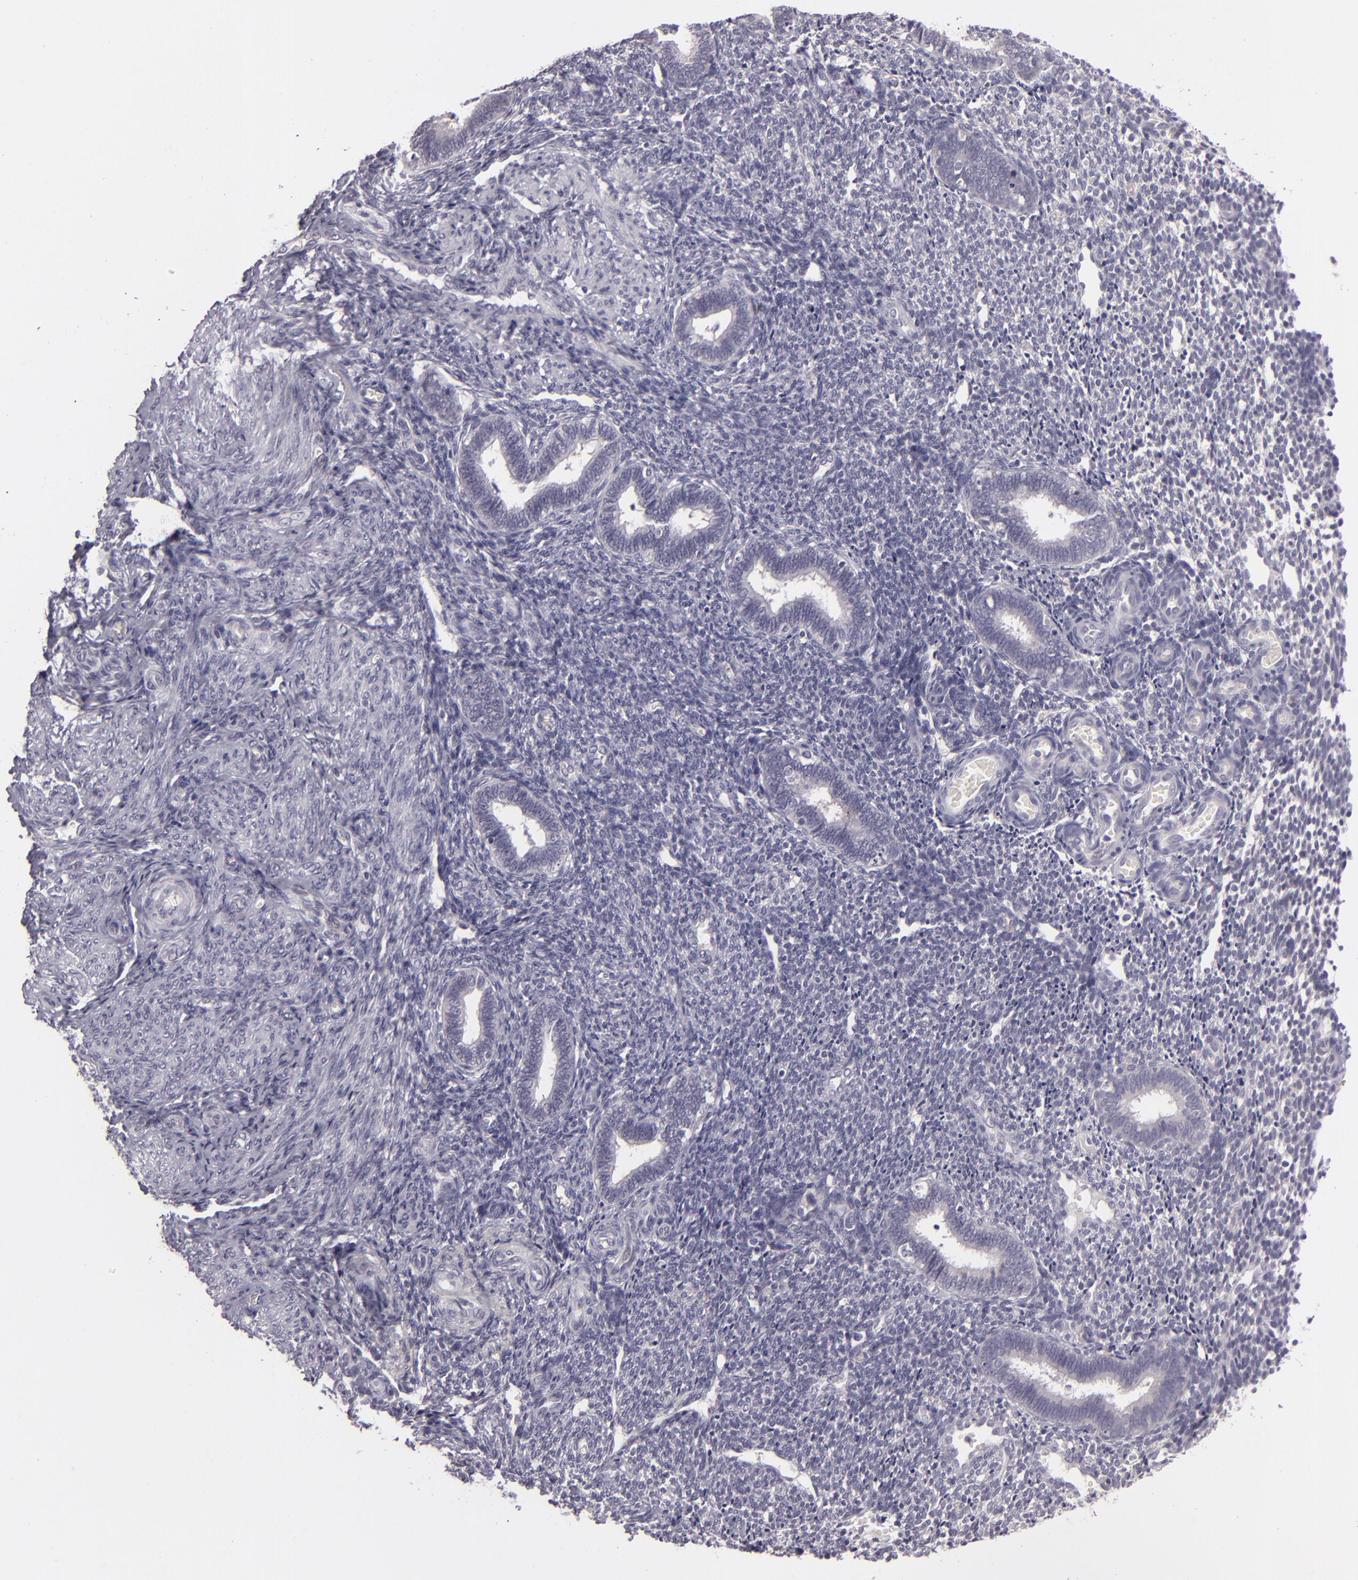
{"staining": {"intensity": "strong", "quantity": "<25%", "location": "cytoplasmic/membranous"}, "tissue": "endometrium", "cell_type": "Cells in endometrial stroma", "image_type": "normal", "snomed": [{"axis": "morphology", "description": "Normal tissue, NOS"}, {"axis": "topography", "description": "Endometrium"}], "caption": "Endometrium stained for a protein (brown) reveals strong cytoplasmic/membranous positive staining in about <25% of cells in endometrial stroma.", "gene": "EGFL6", "patient": {"sex": "female", "age": 27}}